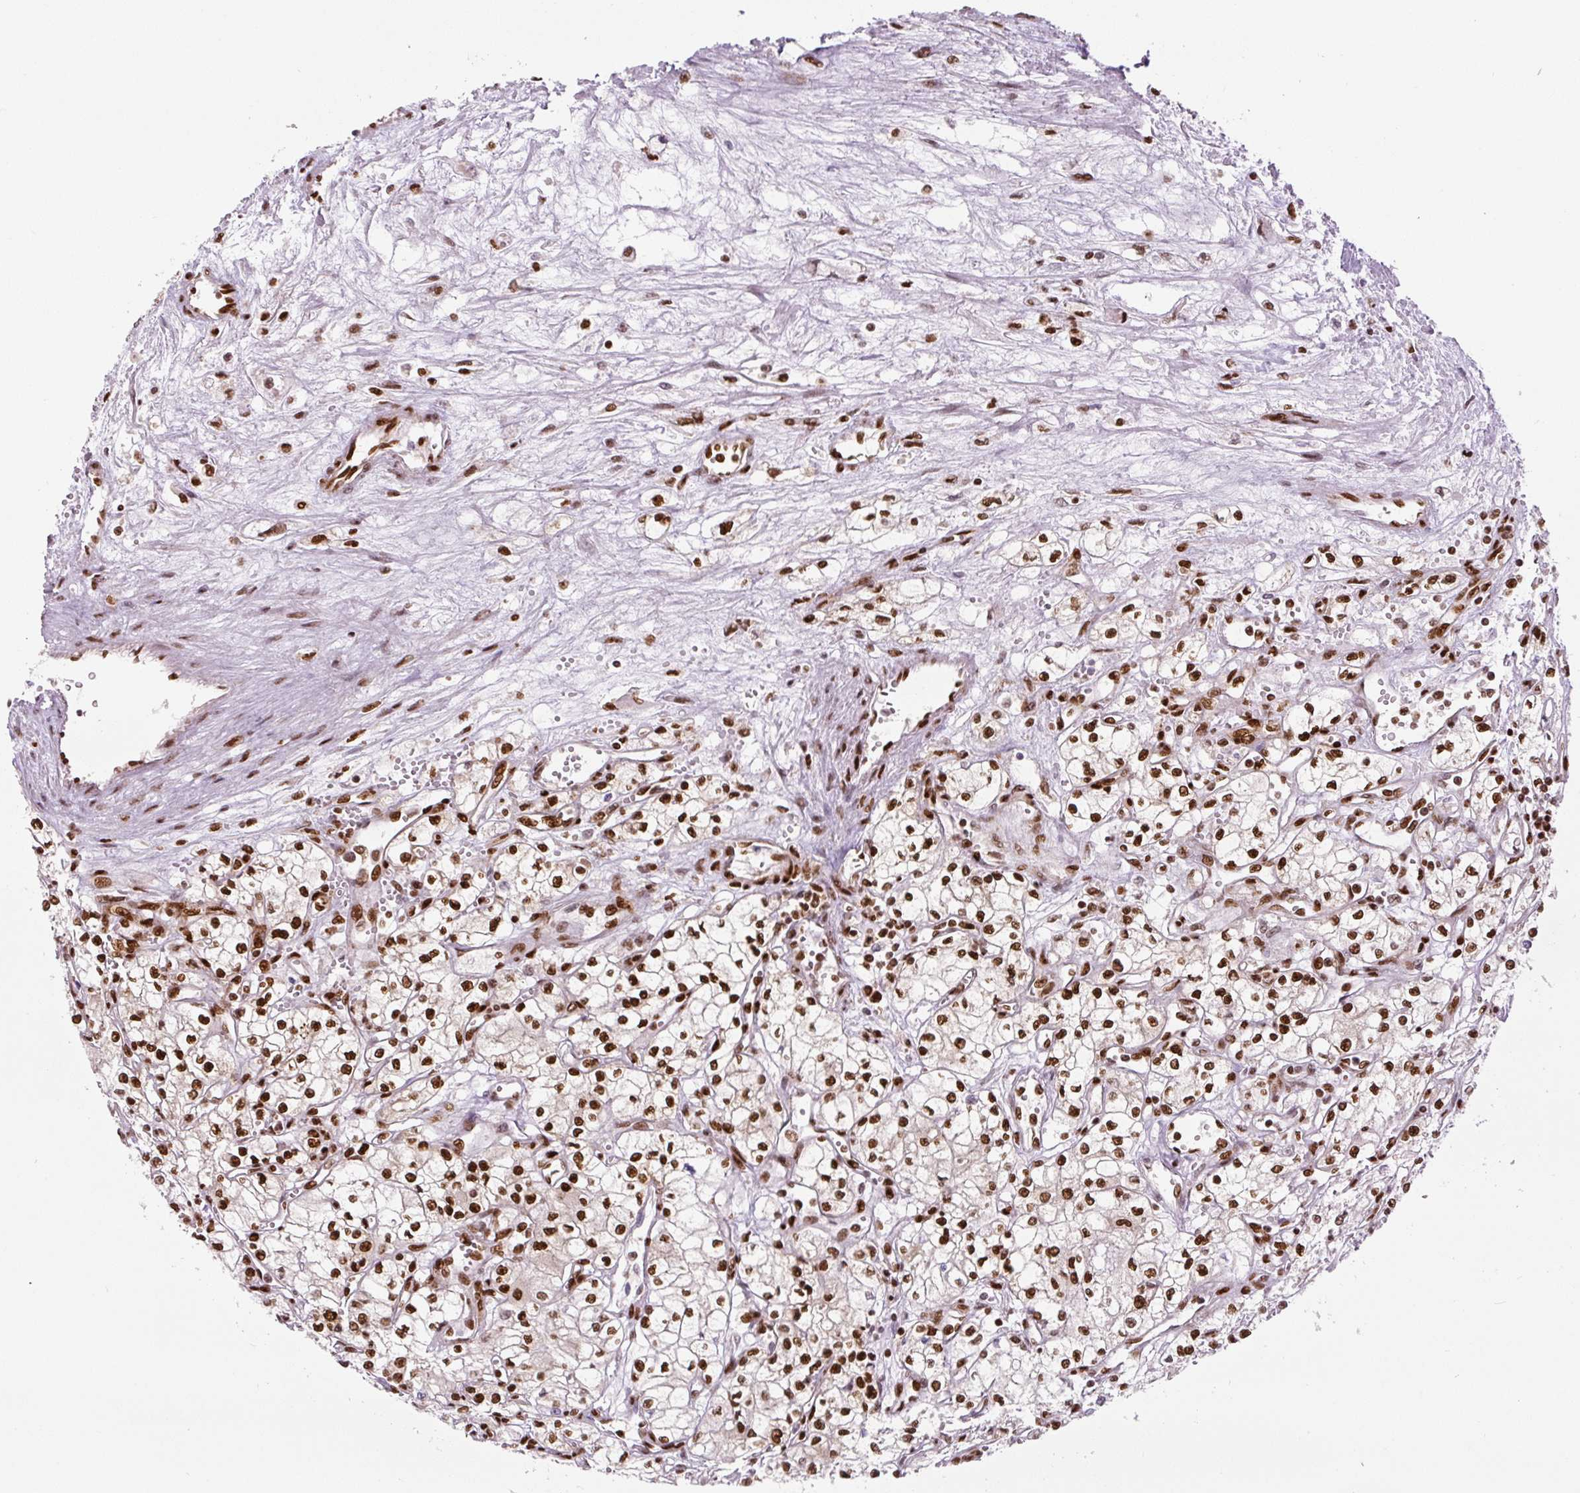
{"staining": {"intensity": "strong", "quantity": ">75%", "location": "nuclear"}, "tissue": "renal cancer", "cell_type": "Tumor cells", "image_type": "cancer", "snomed": [{"axis": "morphology", "description": "Adenocarcinoma, NOS"}, {"axis": "topography", "description": "Kidney"}], "caption": "Tumor cells exhibit high levels of strong nuclear positivity in about >75% of cells in renal cancer (adenocarcinoma). Using DAB (3,3'-diaminobenzidine) (brown) and hematoxylin (blue) stains, captured at high magnification using brightfield microscopy.", "gene": "FUS", "patient": {"sex": "male", "age": 59}}